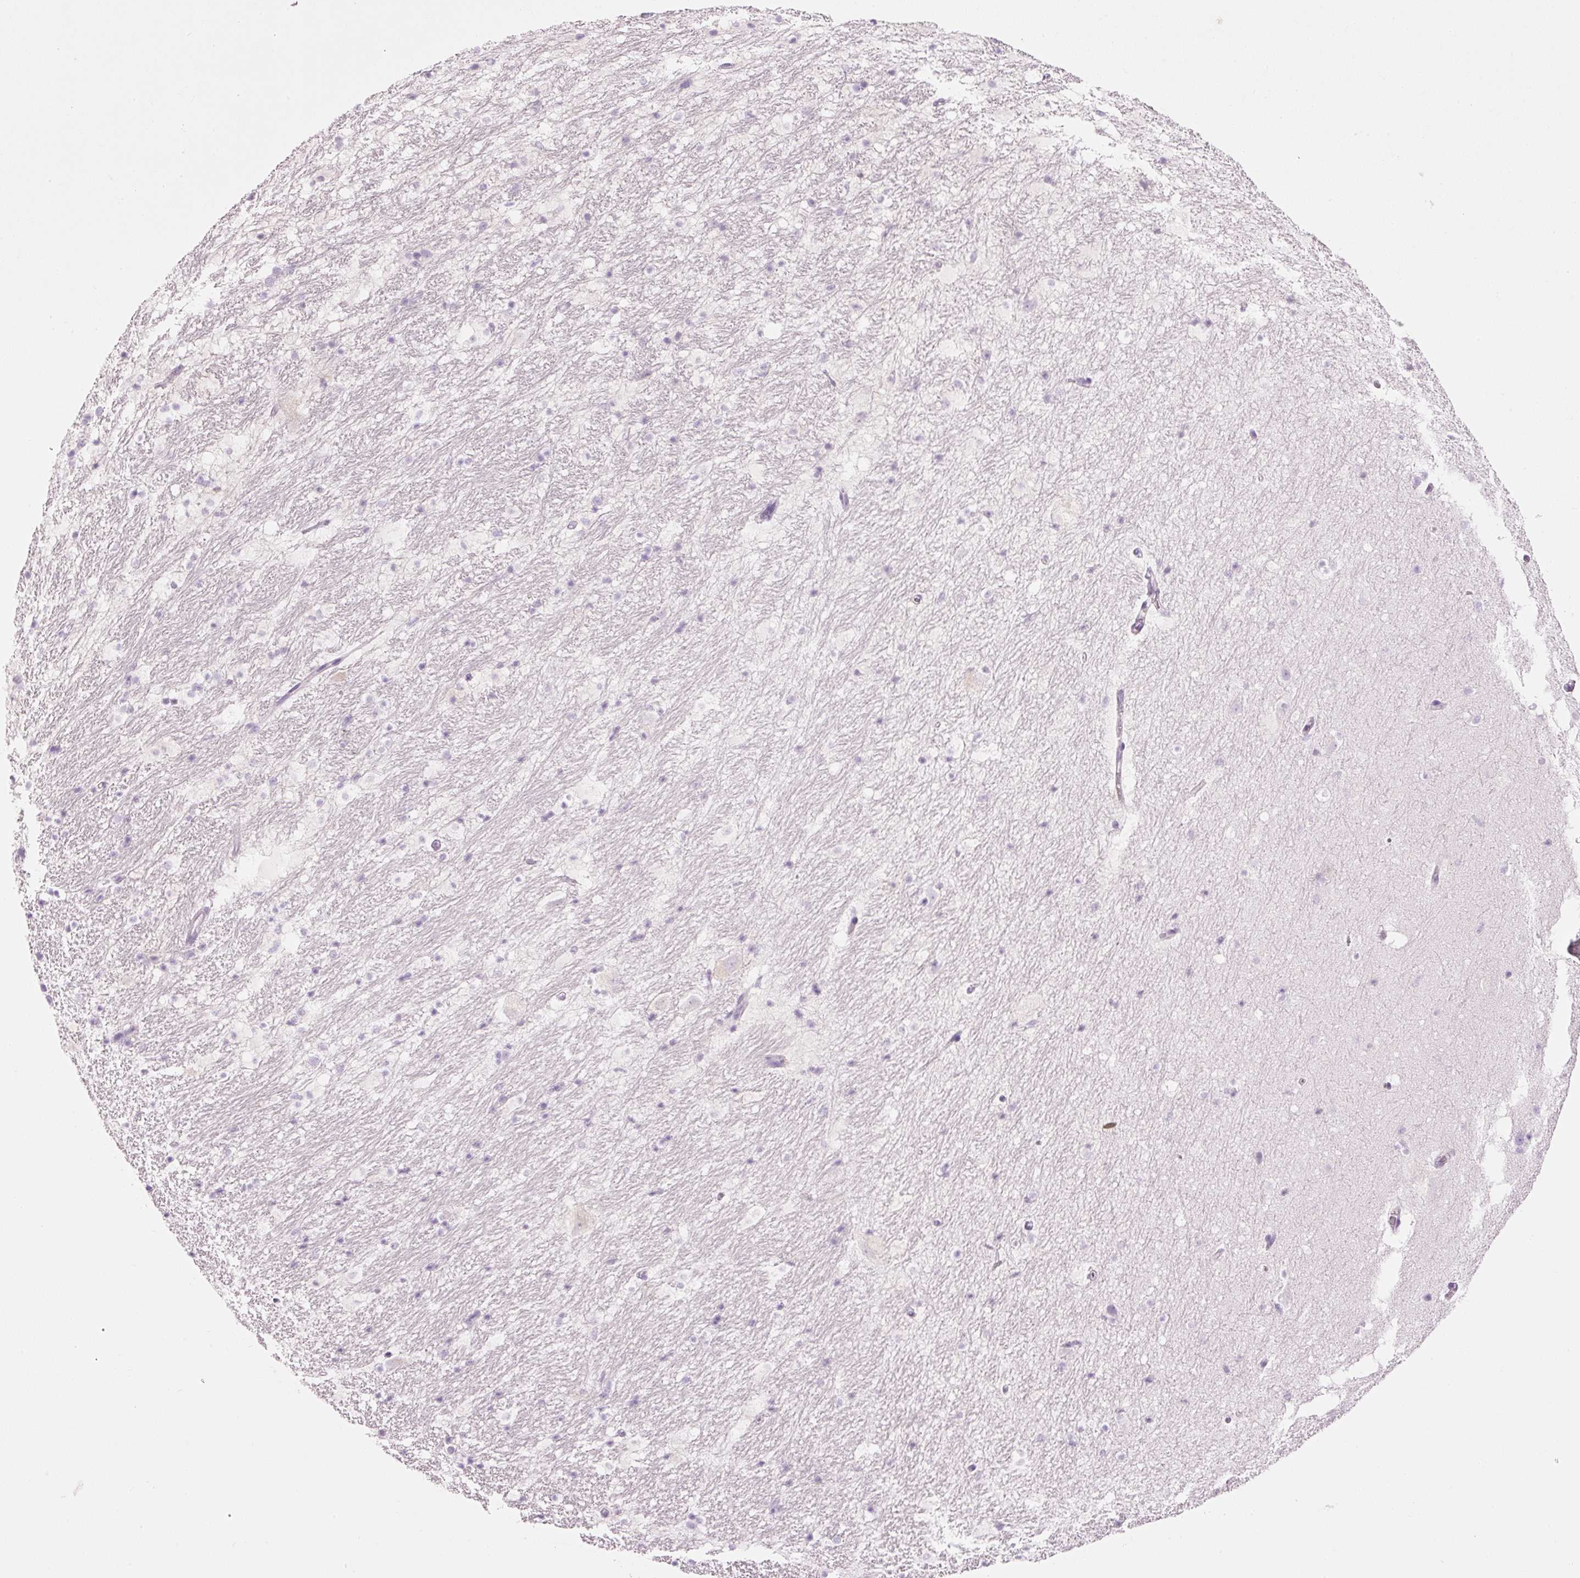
{"staining": {"intensity": "negative", "quantity": "none", "location": "none"}, "tissue": "hippocampus", "cell_type": "Glial cells", "image_type": "normal", "snomed": [{"axis": "morphology", "description": "Normal tissue, NOS"}, {"axis": "topography", "description": "Hippocampus"}], "caption": "An IHC photomicrograph of normal hippocampus is shown. There is no staining in glial cells of hippocampus.", "gene": "CMA1", "patient": {"sex": "male", "age": 37}}